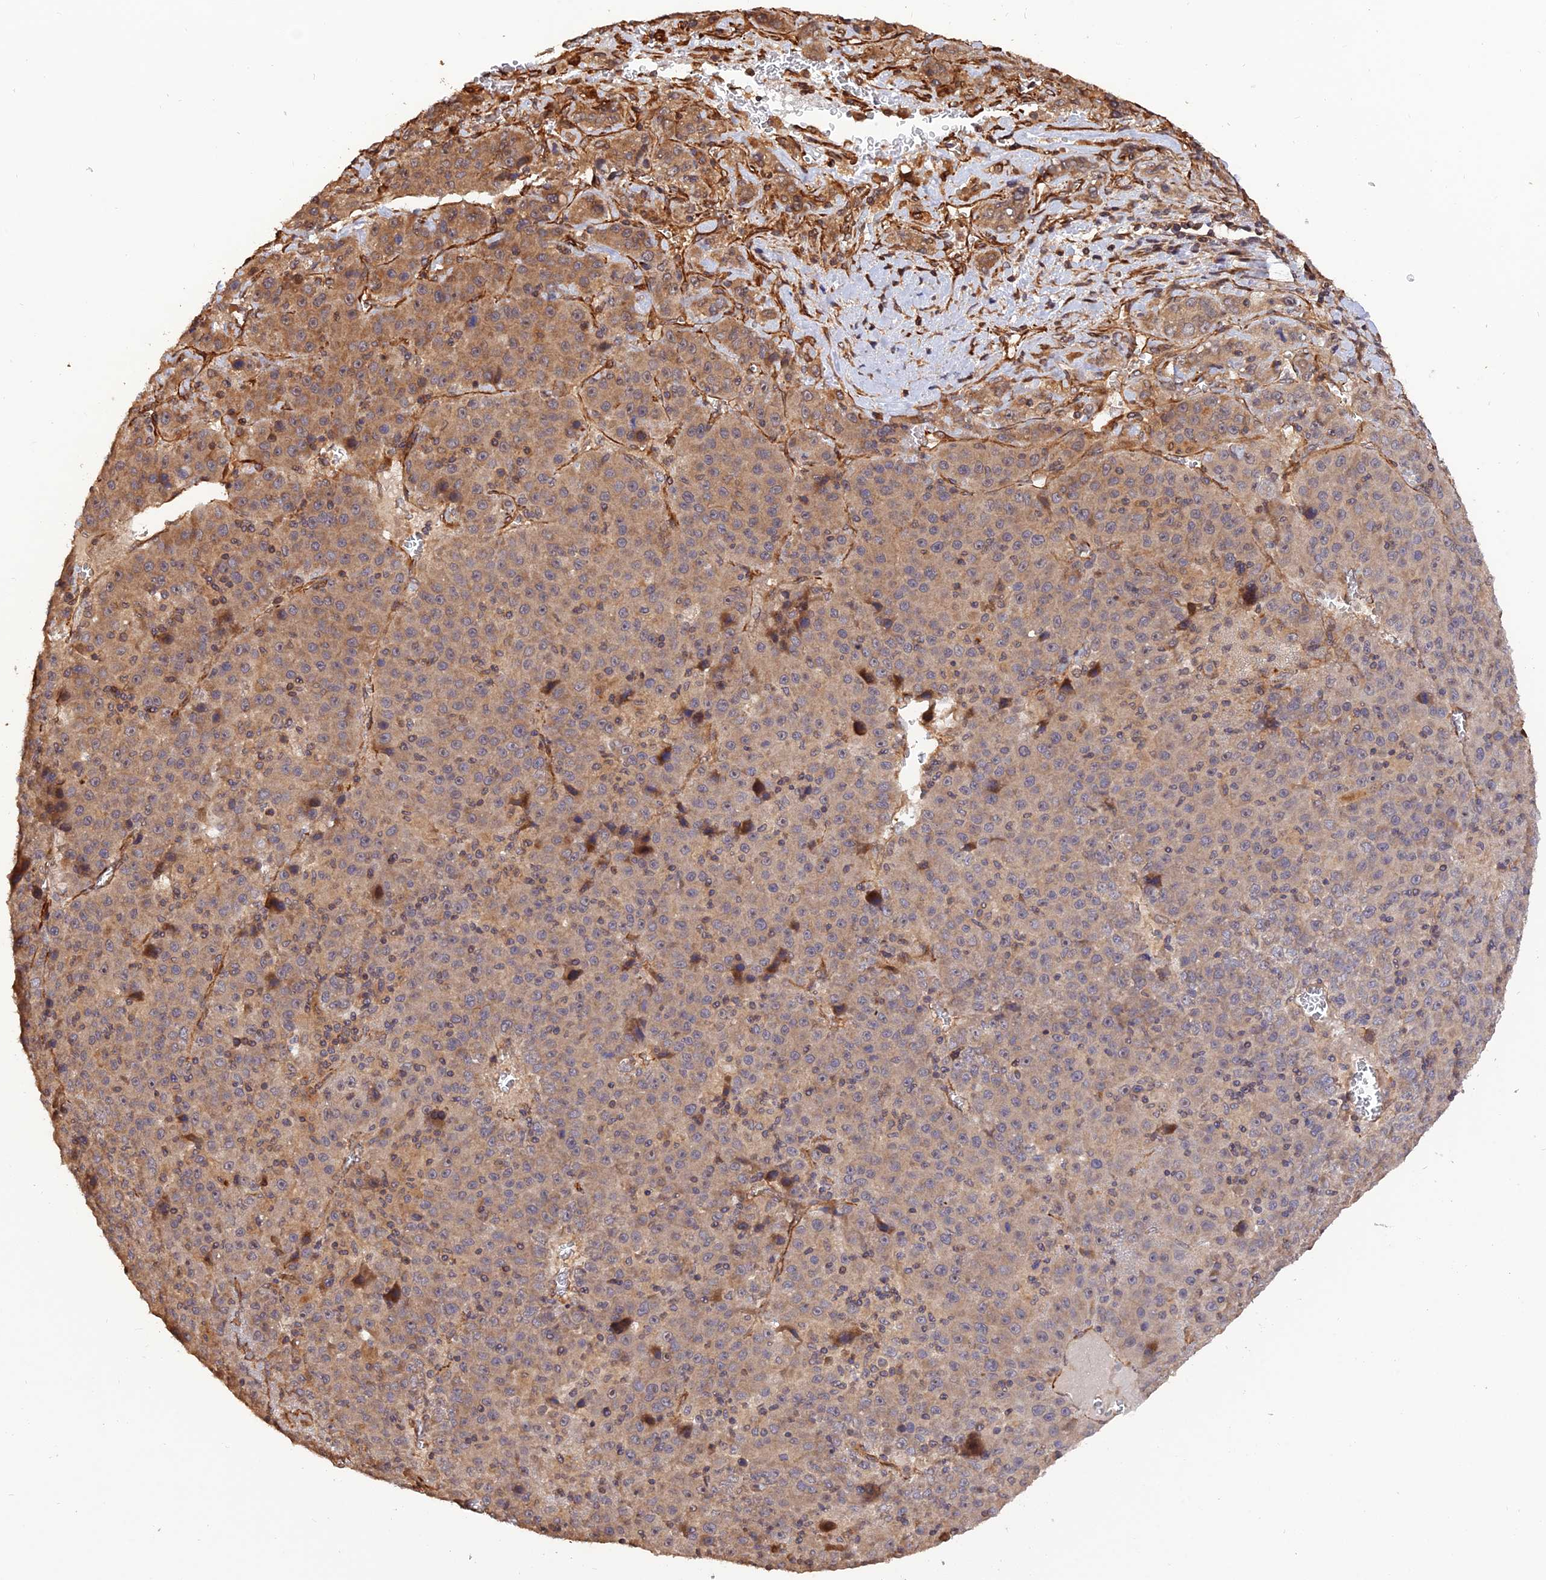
{"staining": {"intensity": "moderate", "quantity": "<25%", "location": "cytoplasmic/membranous"}, "tissue": "liver cancer", "cell_type": "Tumor cells", "image_type": "cancer", "snomed": [{"axis": "morphology", "description": "Carcinoma, Hepatocellular, NOS"}, {"axis": "topography", "description": "Liver"}], "caption": "Protein analysis of liver hepatocellular carcinoma tissue displays moderate cytoplasmic/membranous expression in approximately <25% of tumor cells.", "gene": "CREBL2", "patient": {"sex": "female", "age": 53}}